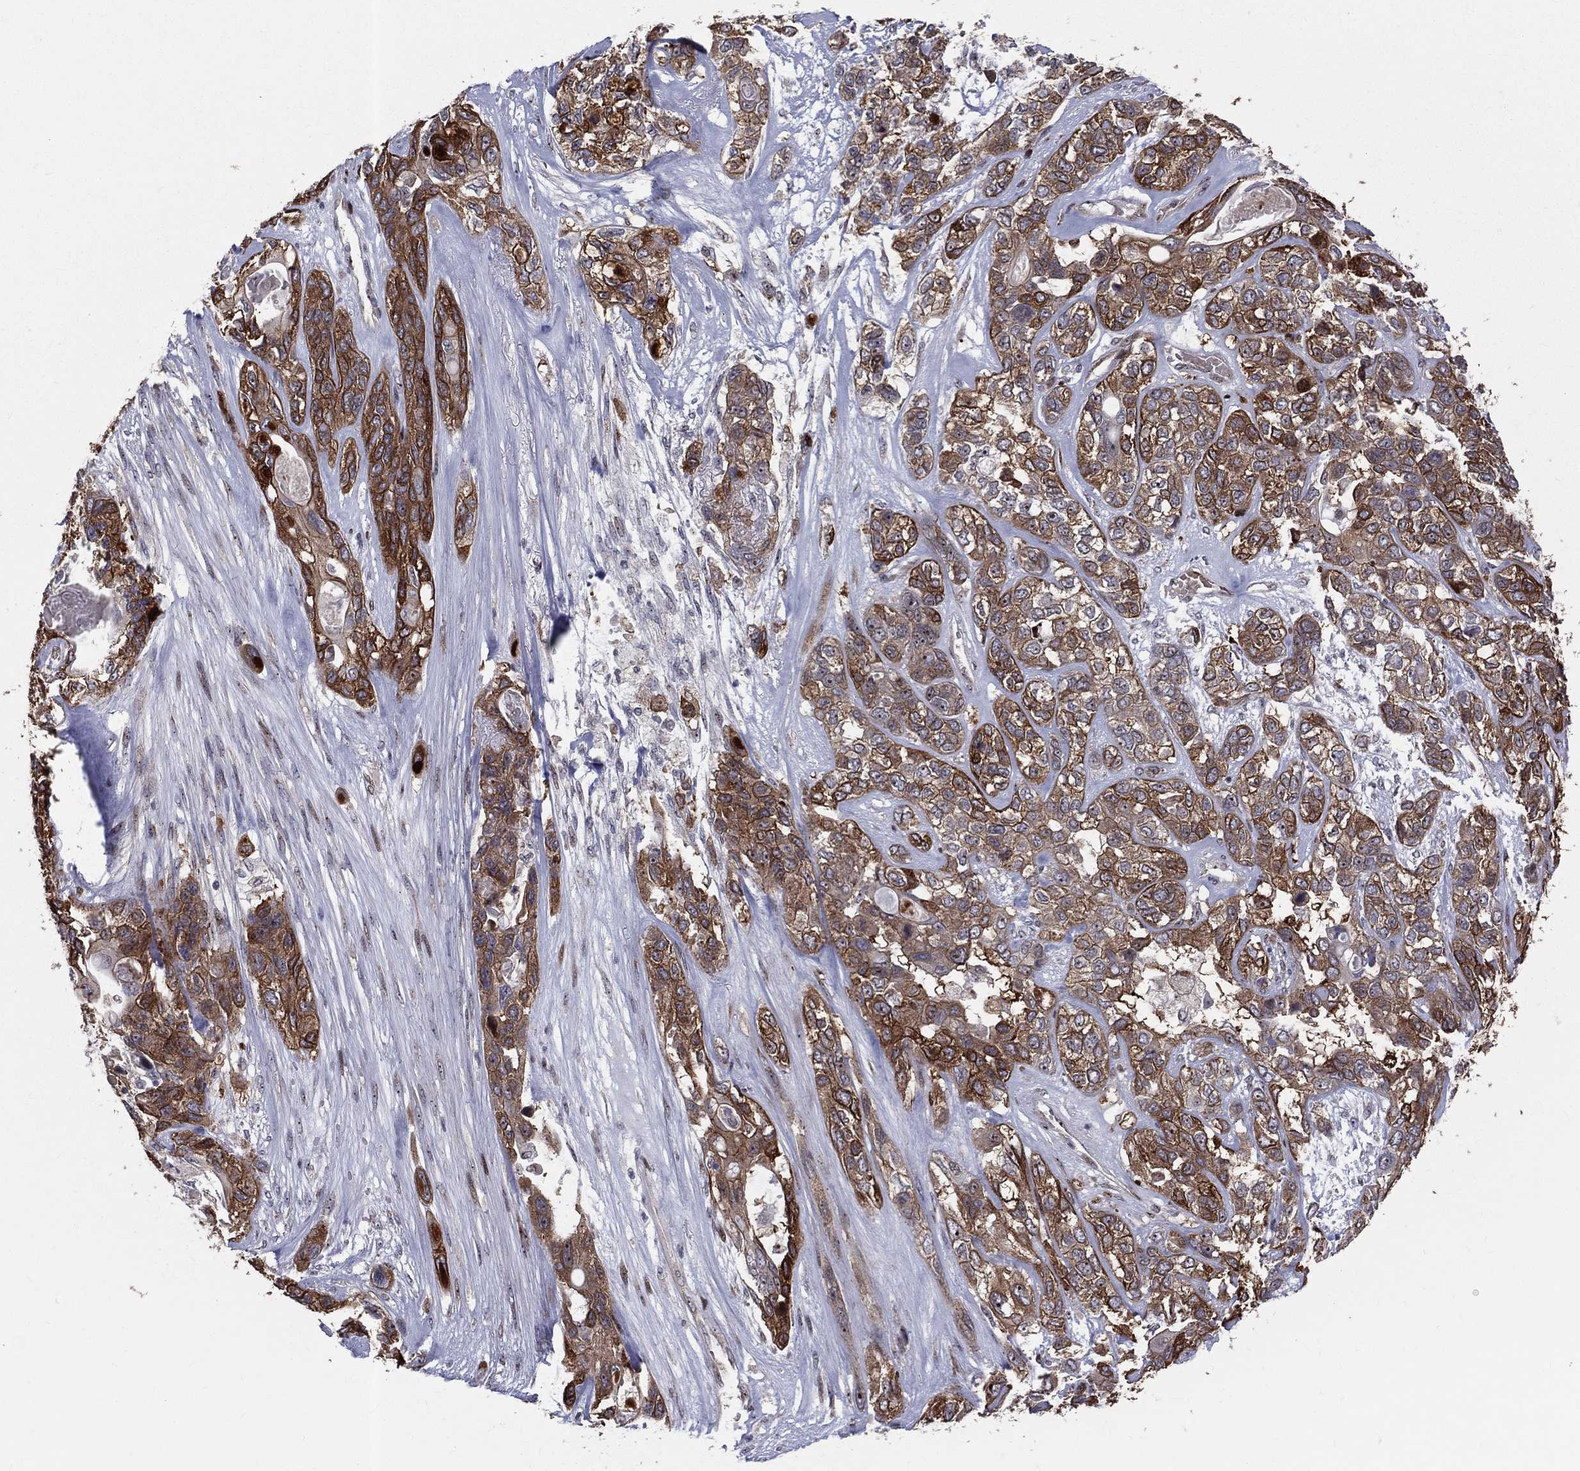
{"staining": {"intensity": "strong", "quantity": "25%-75%", "location": "cytoplasmic/membranous"}, "tissue": "lung cancer", "cell_type": "Tumor cells", "image_type": "cancer", "snomed": [{"axis": "morphology", "description": "Squamous cell carcinoma, NOS"}, {"axis": "topography", "description": "Lung"}], "caption": "Immunohistochemical staining of lung squamous cell carcinoma demonstrates high levels of strong cytoplasmic/membranous protein expression in about 25%-75% of tumor cells. Ihc stains the protein in brown and the nuclei are stained blue.", "gene": "VHL", "patient": {"sex": "female", "age": 70}}